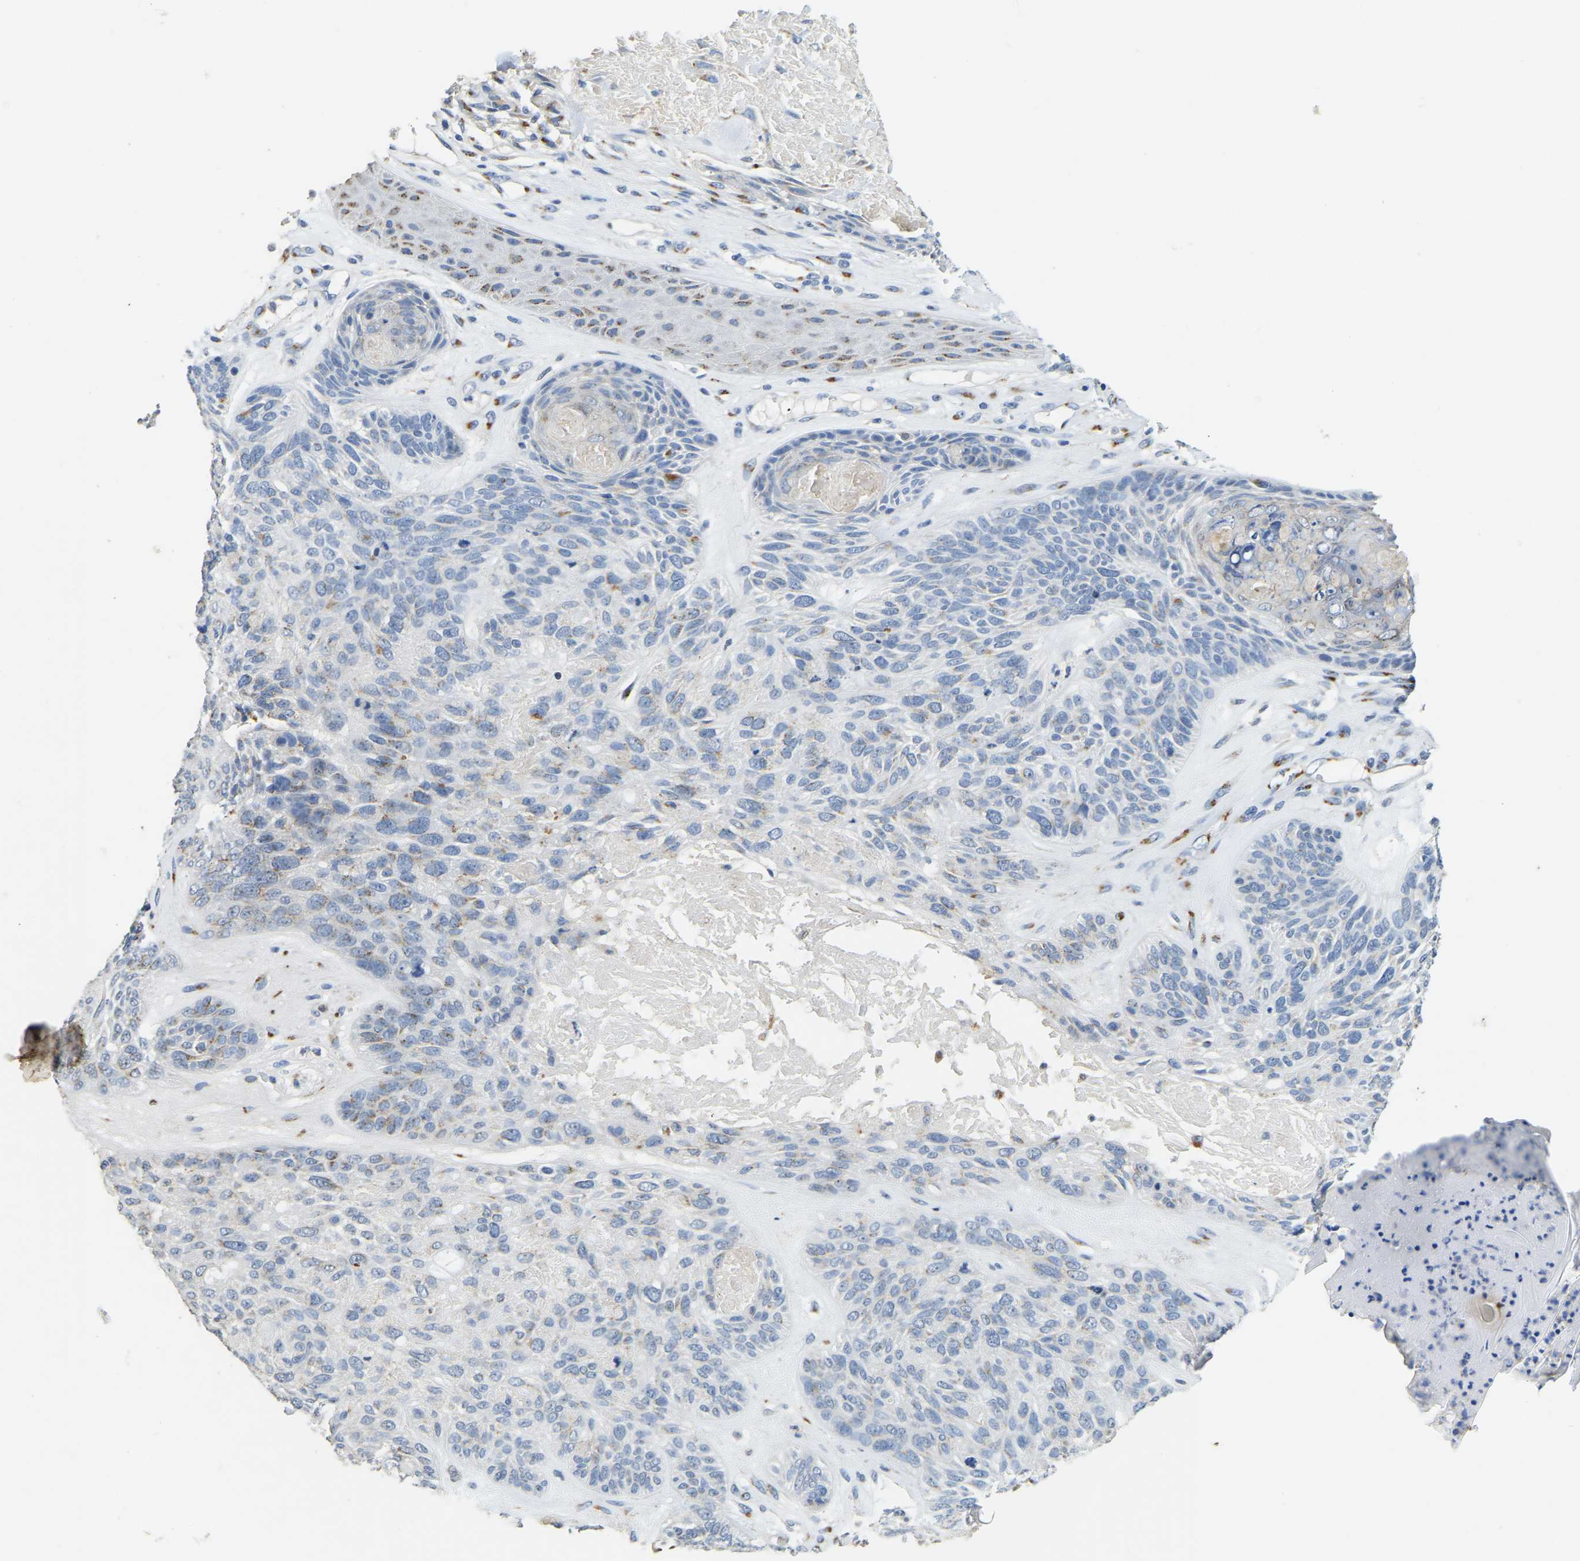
{"staining": {"intensity": "negative", "quantity": "none", "location": "none"}, "tissue": "skin cancer", "cell_type": "Tumor cells", "image_type": "cancer", "snomed": [{"axis": "morphology", "description": "Basal cell carcinoma"}, {"axis": "topography", "description": "Skin"}], "caption": "The immunohistochemistry (IHC) histopathology image has no significant positivity in tumor cells of skin cancer (basal cell carcinoma) tissue.", "gene": "FAM174A", "patient": {"sex": "male", "age": 55}}